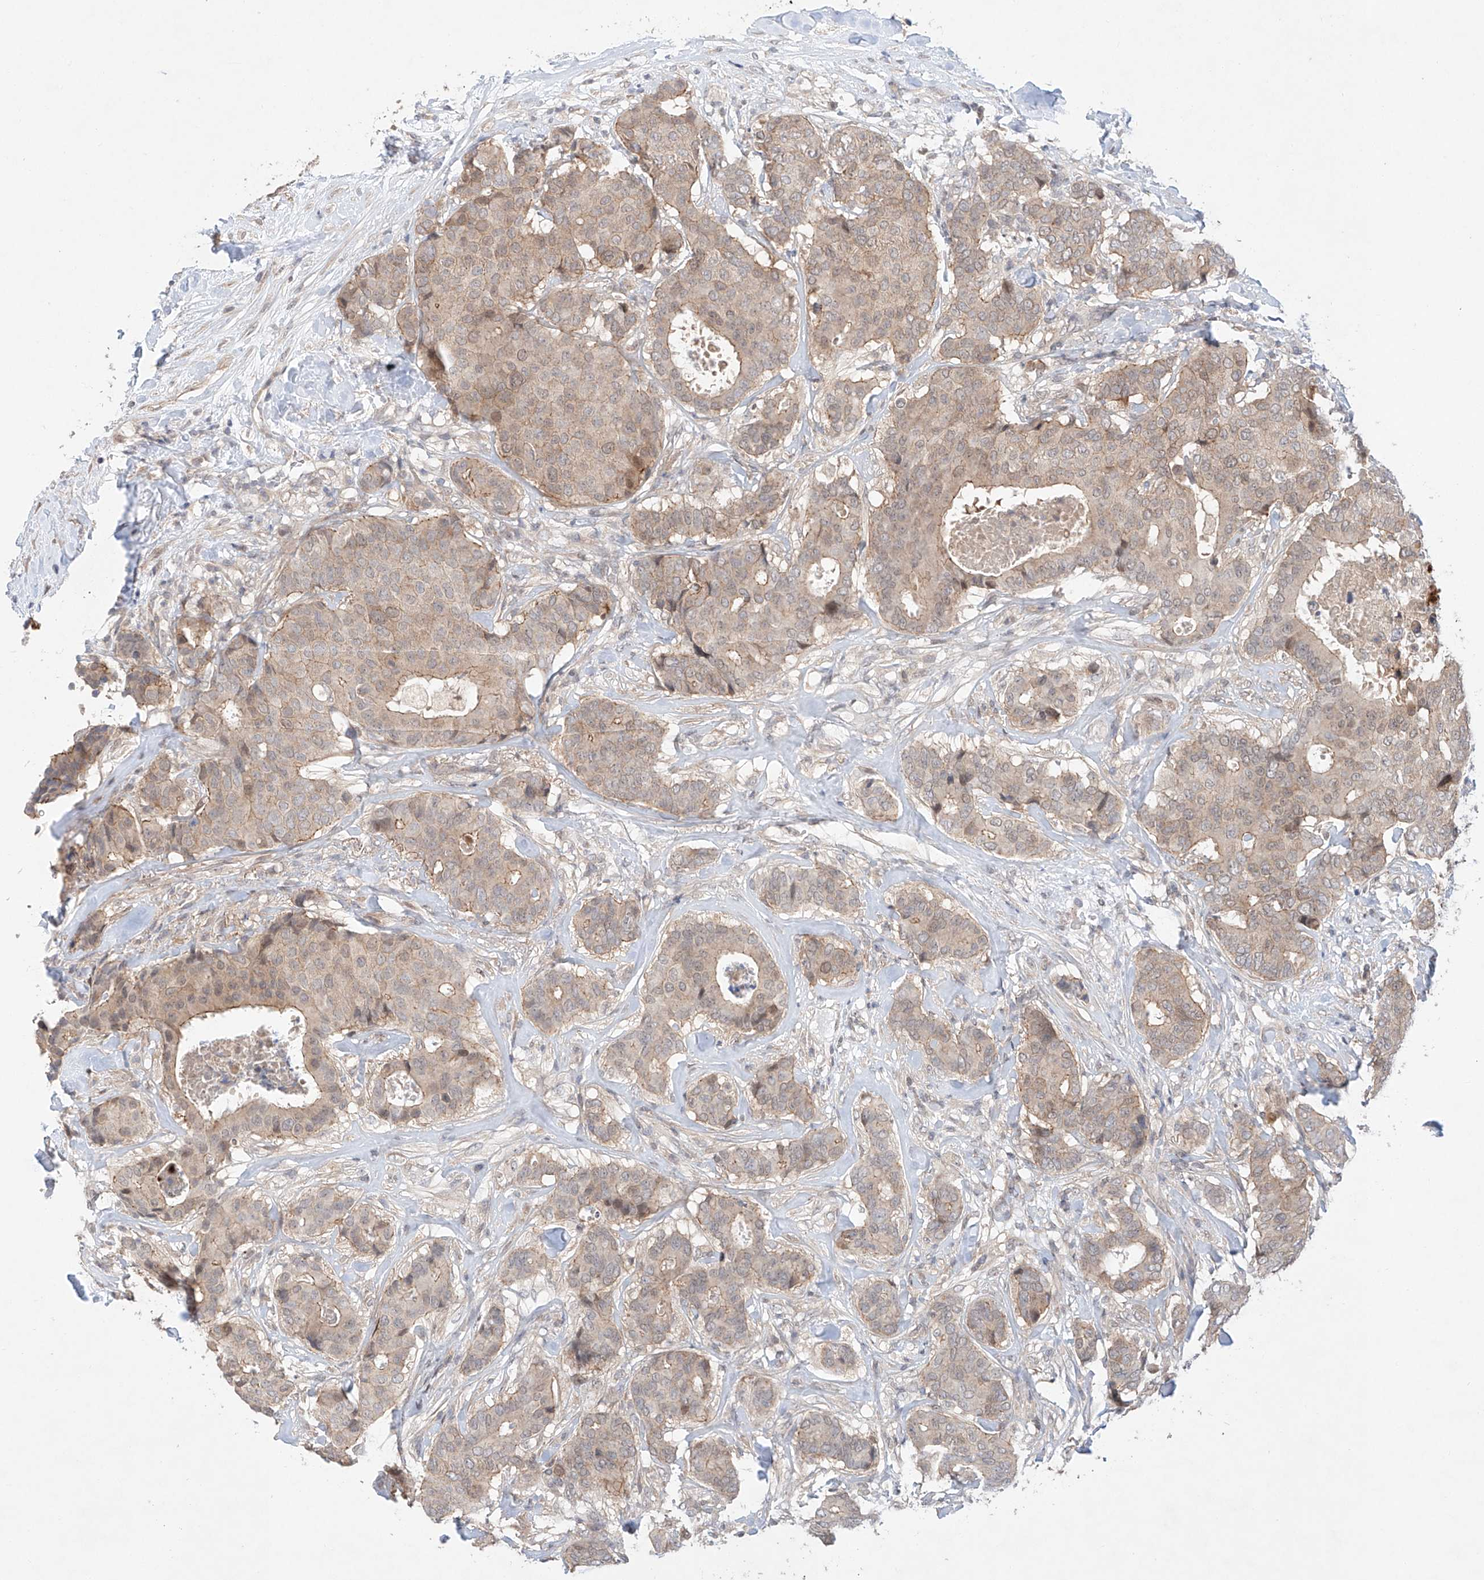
{"staining": {"intensity": "weak", "quantity": "25%-75%", "location": "cytoplasmic/membranous"}, "tissue": "breast cancer", "cell_type": "Tumor cells", "image_type": "cancer", "snomed": [{"axis": "morphology", "description": "Duct carcinoma"}, {"axis": "topography", "description": "Breast"}], "caption": "Immunohistochemistry (IHC) staining of intraductal carcinoma (breast), which shows low levels of weak cytoplasmic/membranous staining in about 25%-75% of tumor cells indicating weak cytoplasmic/membranous protein staining. The staining was performed using DAB (brown) for protein detection and nuclei were counterstained in hematoxylin (blue).", "gene": "TSR2", "patient": {"sex": "female", "age": 75}}